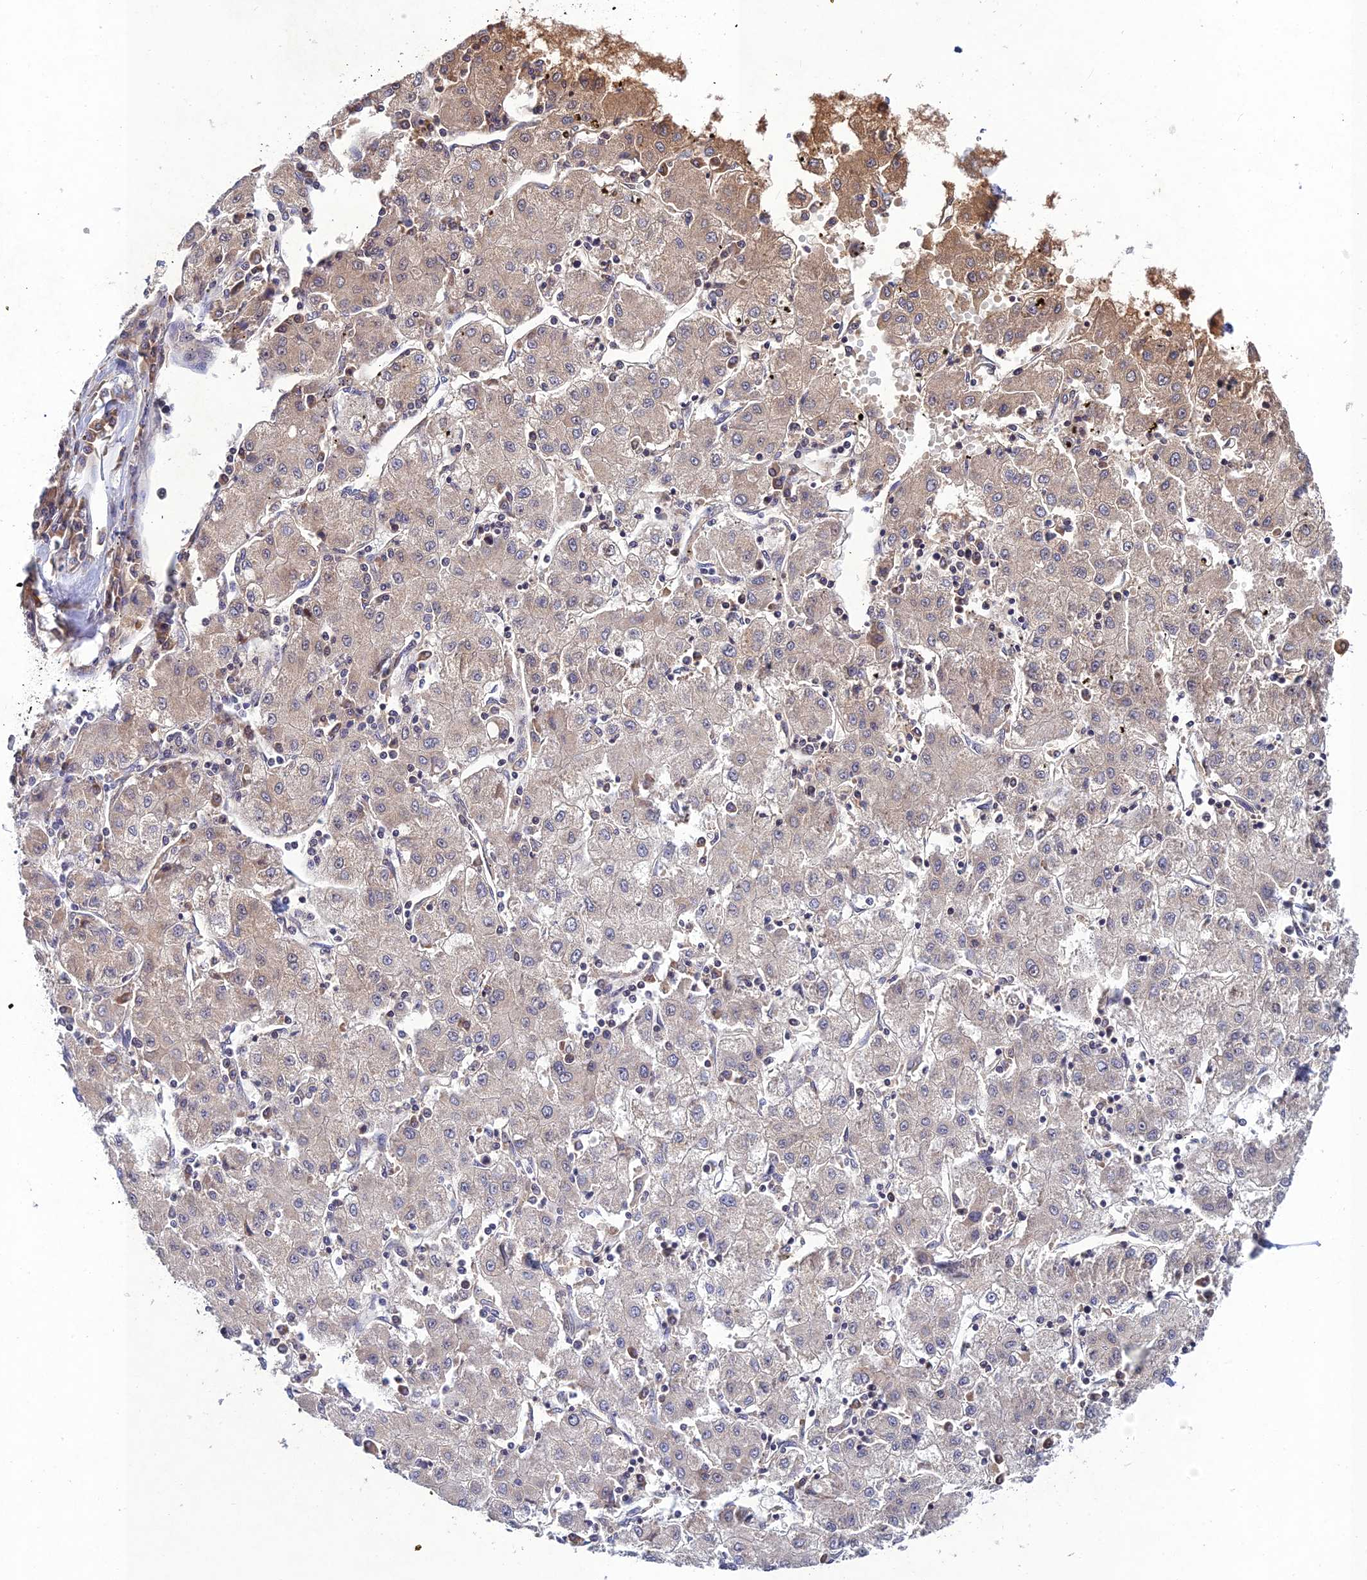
{"staining": {"intensity": "negative", "quantity": "none", "location": "none"}, "tissue": "liver cancer", "cell_type": "Tumor cells", "image_type": "cancer", "snomed": [{"axis": "morphology", "description": "Carcinoma, Hepatocellular, NOS"}, {"axis": "topography", "description": "Liver"}], "caption": "This histopathology image is of hepatocellular carcinoma (liver) stained with IHC to label a protein in brown with the nuclei are counter-stained blue. There is no positivity in tumor cells.", "gene": "CHST5", "patient": {"sex": "male", "age": 72}}